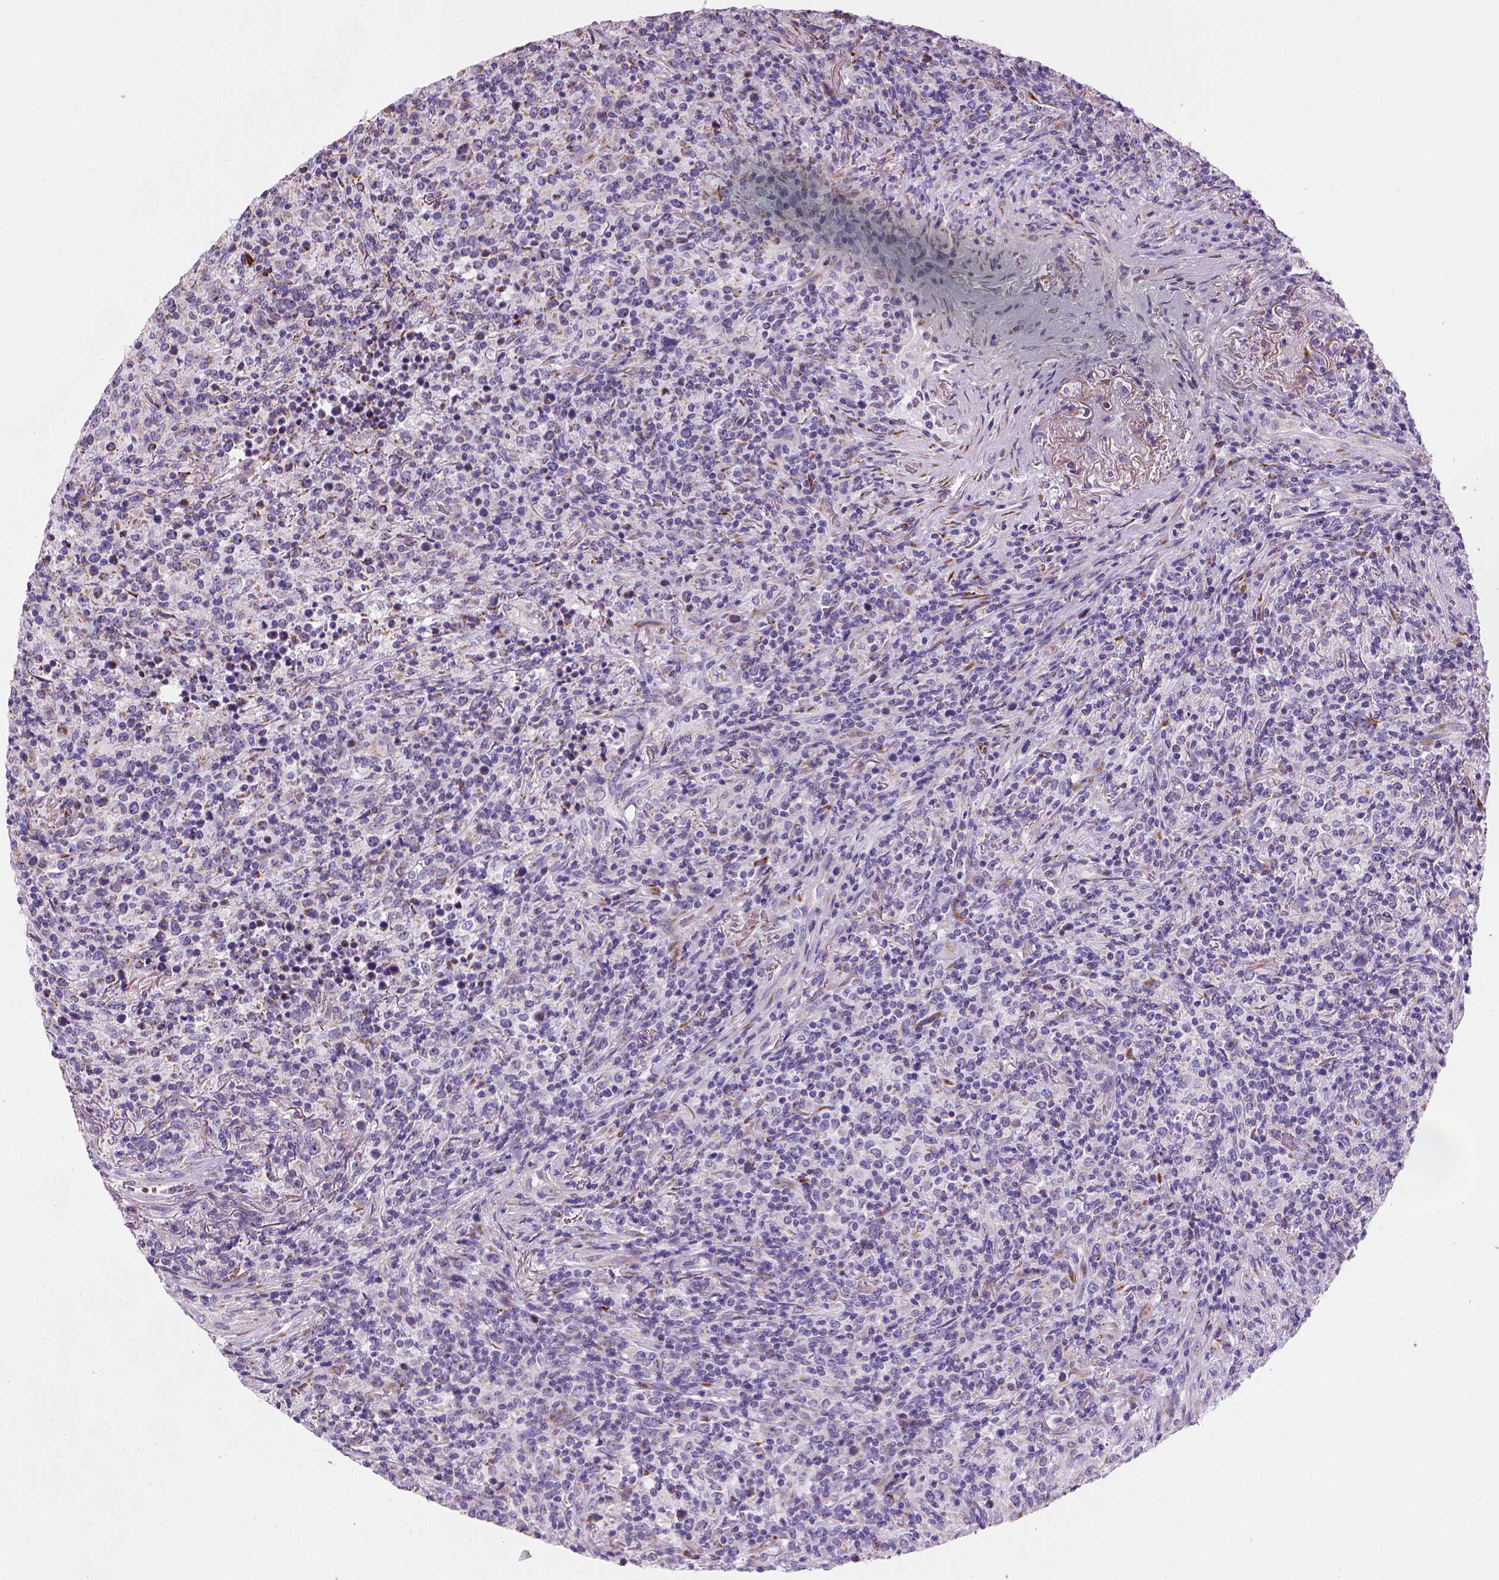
{"staining": {"intensity": "negative", "quantity": "none", "location": "none"}, "tissue": "lymphoma", "cell_type": "Tumor cells", "image_type": "cancer", "snomed": [{"axis": "morphology", "description": "Malignant lymphoma, non-Hodgkin's type, High grade"}, {"axis": "topography", "description": "Lung"}], "caption": "Immunohistochemistry of human malignant lymphoma, non-Hodgkin's type (high-grade) displays no positivity in tumor cells.", "gene": "CES2", "patient": {"sex": "male", "age": 79}}